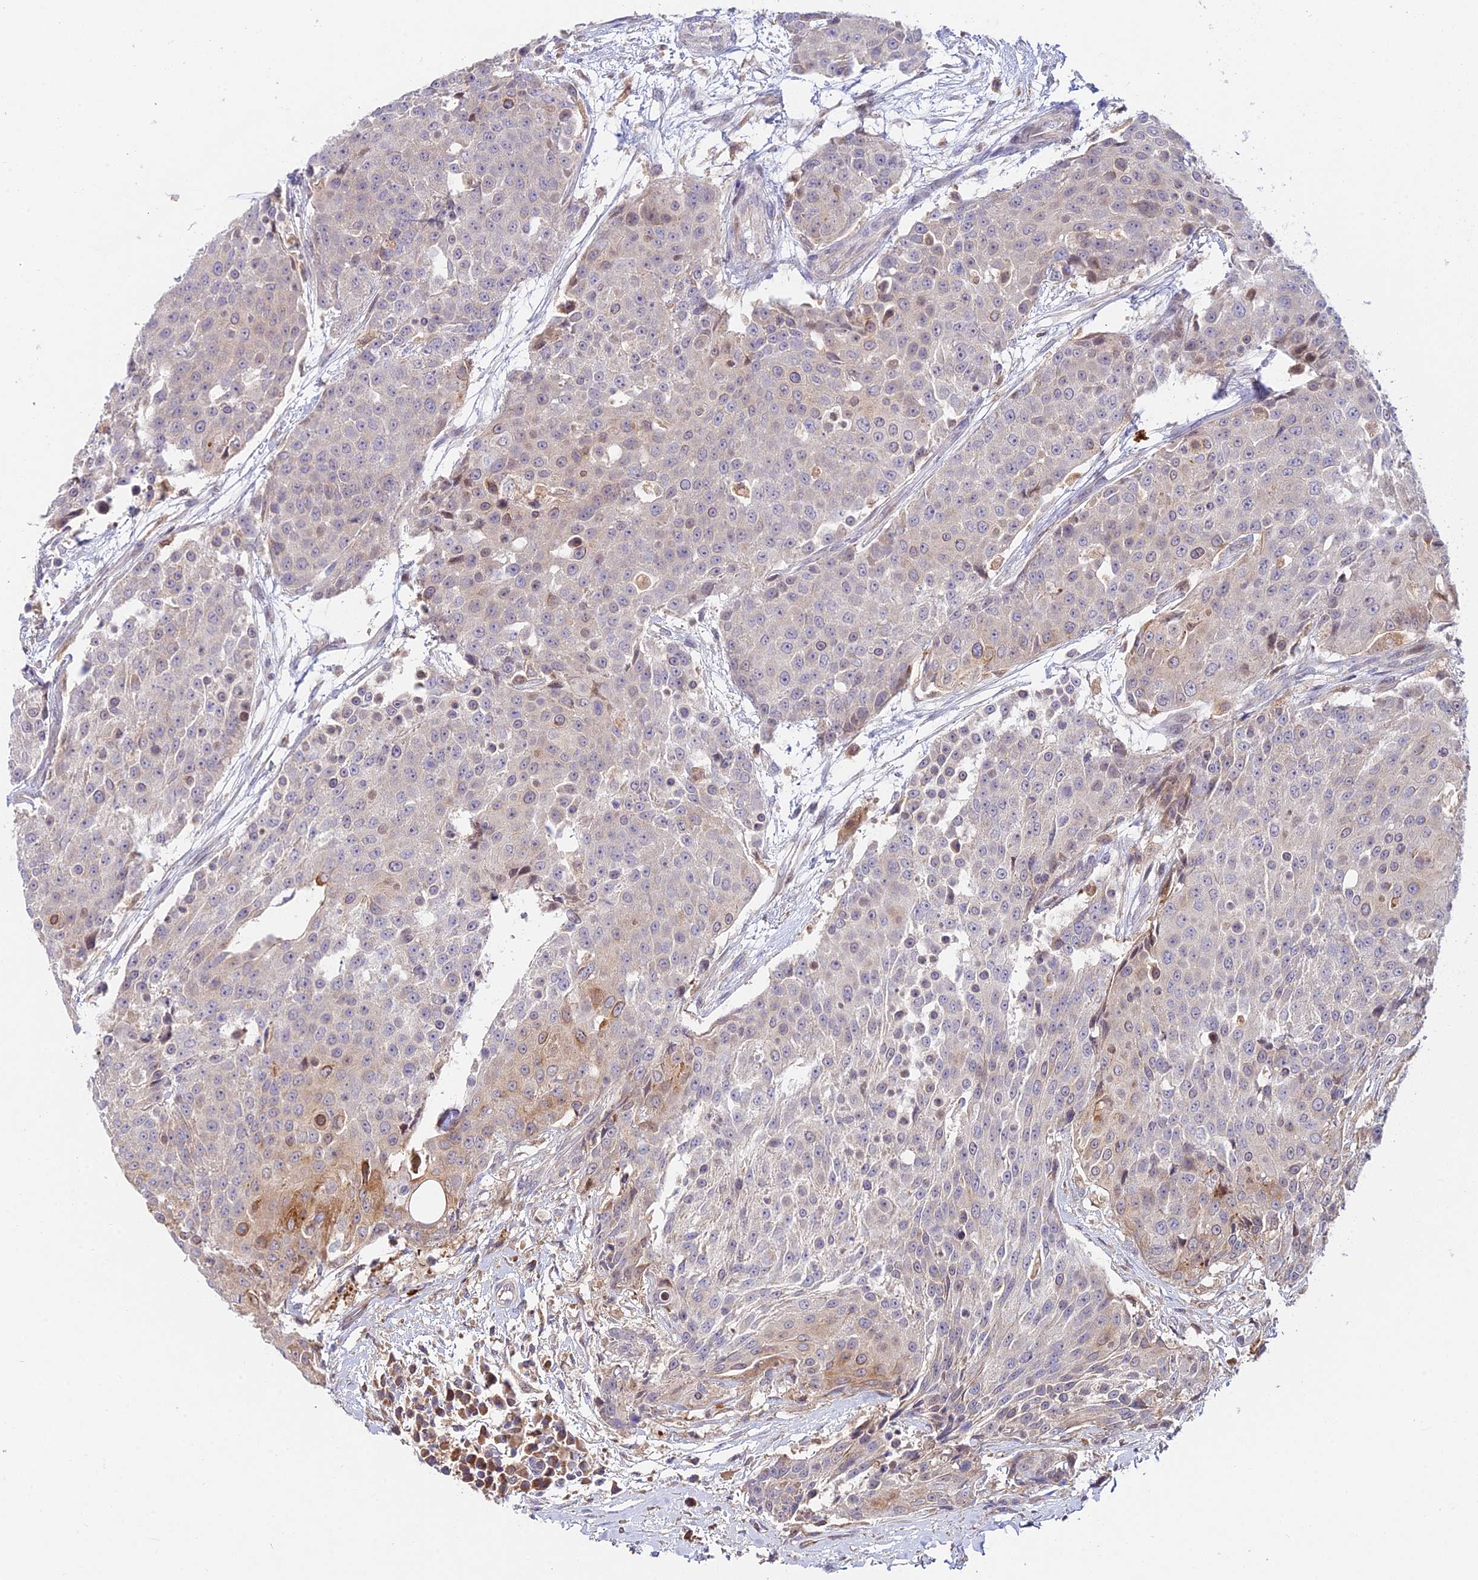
{"staining": {"intensity": "weak", "quantity": "<25%", "location": "cytoplasmic/membranous"}, "tissue": "urothelial cancer", "cell_type": "Tumor cells", "image_type": "cancer", "snomed": [{"axis": "morphology", "description": "Urothelial carcinoma, High grade"}, {"axis": "topography", "description": "Urinary bladder"}], "caption": "Urothelial cancer stained for a protein using immunohistochemistry shows no positivity tumor cells.", "gene": "FUOM", "patient": {"sex": "female", "age": 63}}